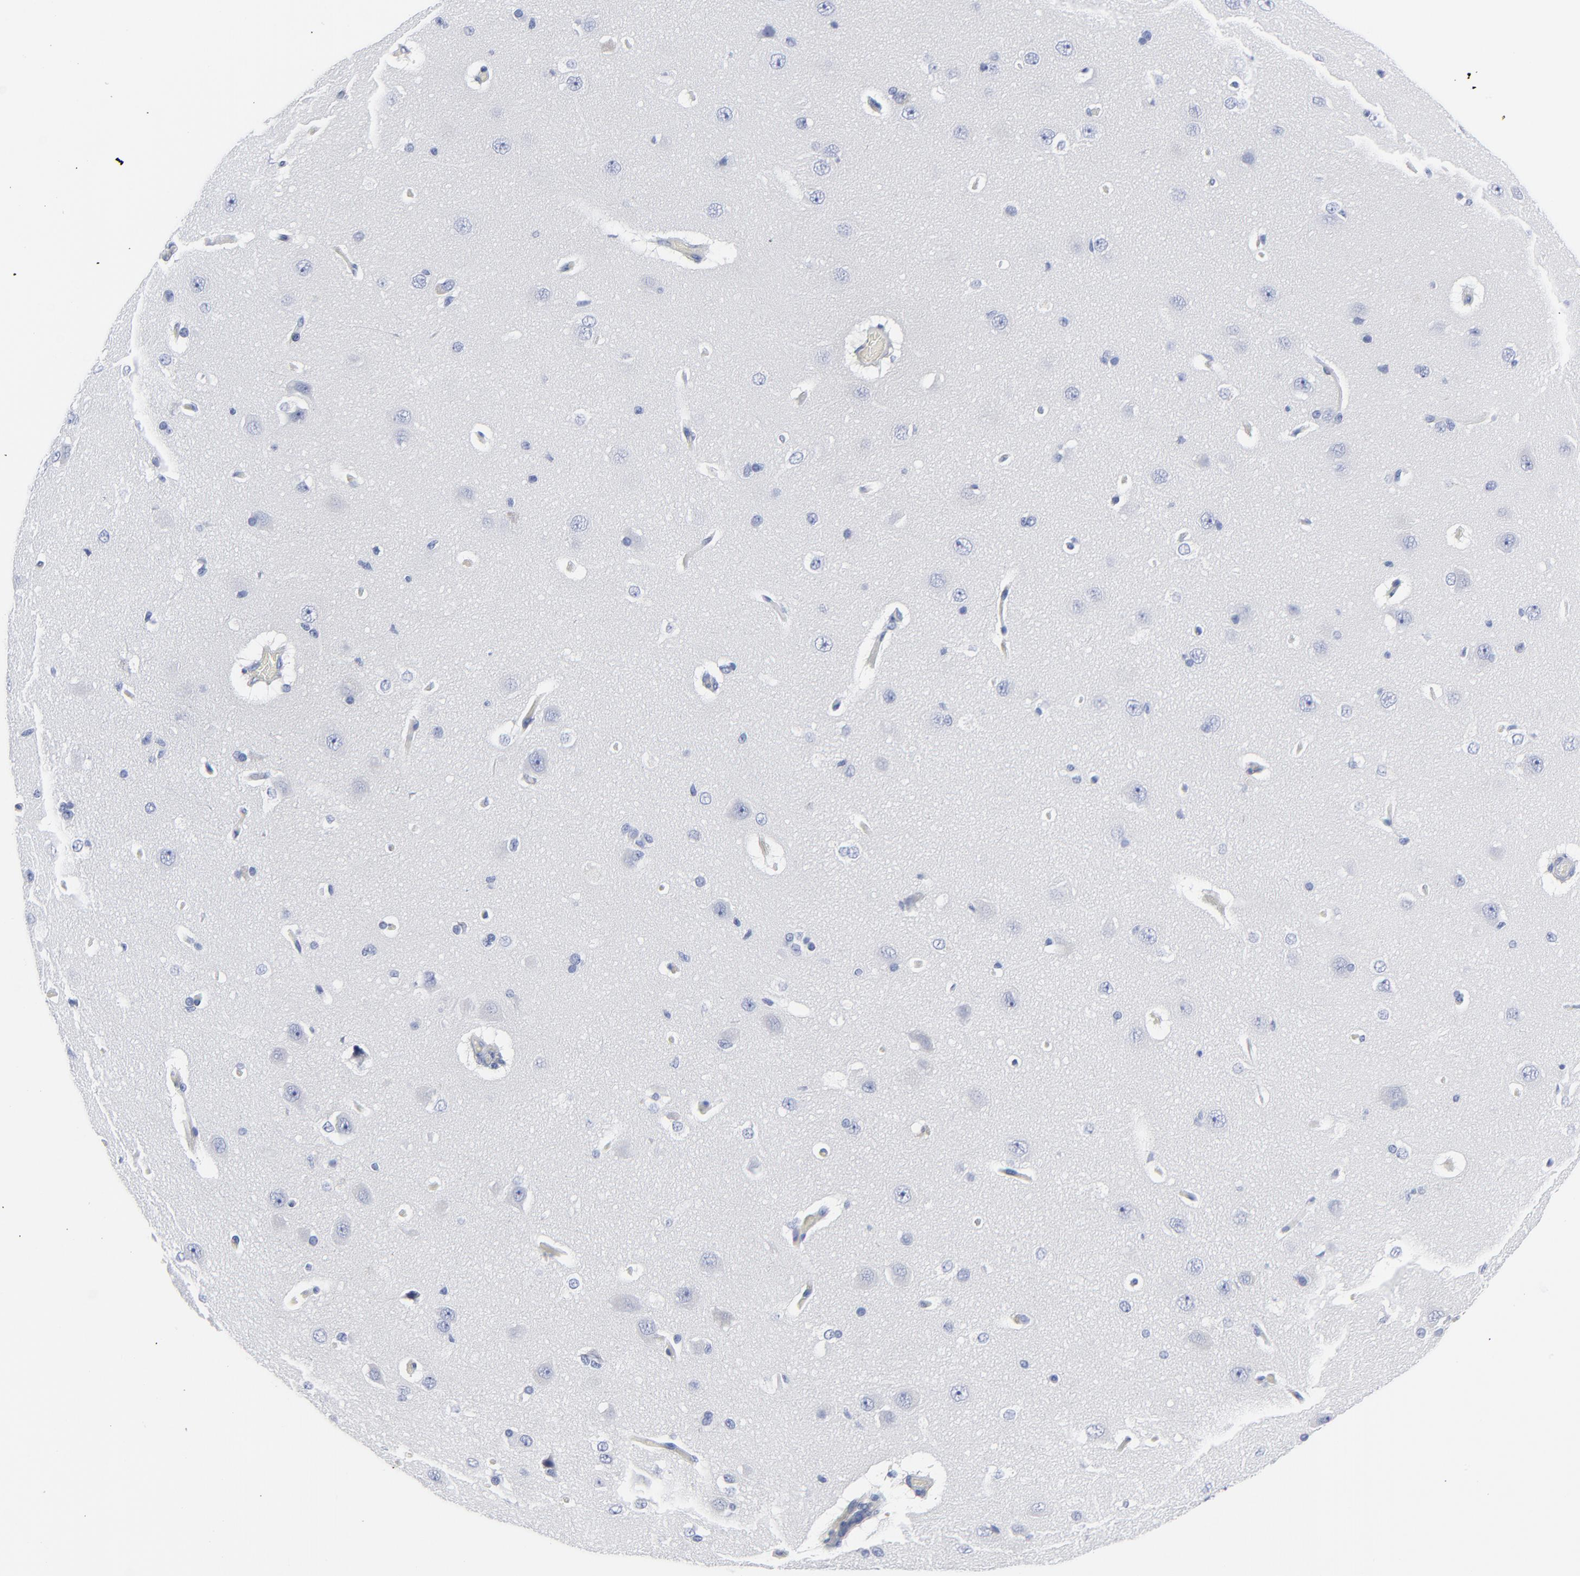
{"staining": {"intensity": "negative", "quantity": "none", "location": "none"}, "tissue": "cerebral cortex", "cell_type": "Endothelial cells", "image_type": "normal", "snomed": [{"axis": "morphology", "description": "Normal tissue, NOS"}, {"axis": "topography", "description": "Cerebral cortex"}], "caption": "Immunohistochemistry image of unremarkable cerebral cortex stained for a protein (brown), which reveals no expression in endothelial cells.", "gene": "STAT2", "patient": {"sex": "female", "age": 45}}